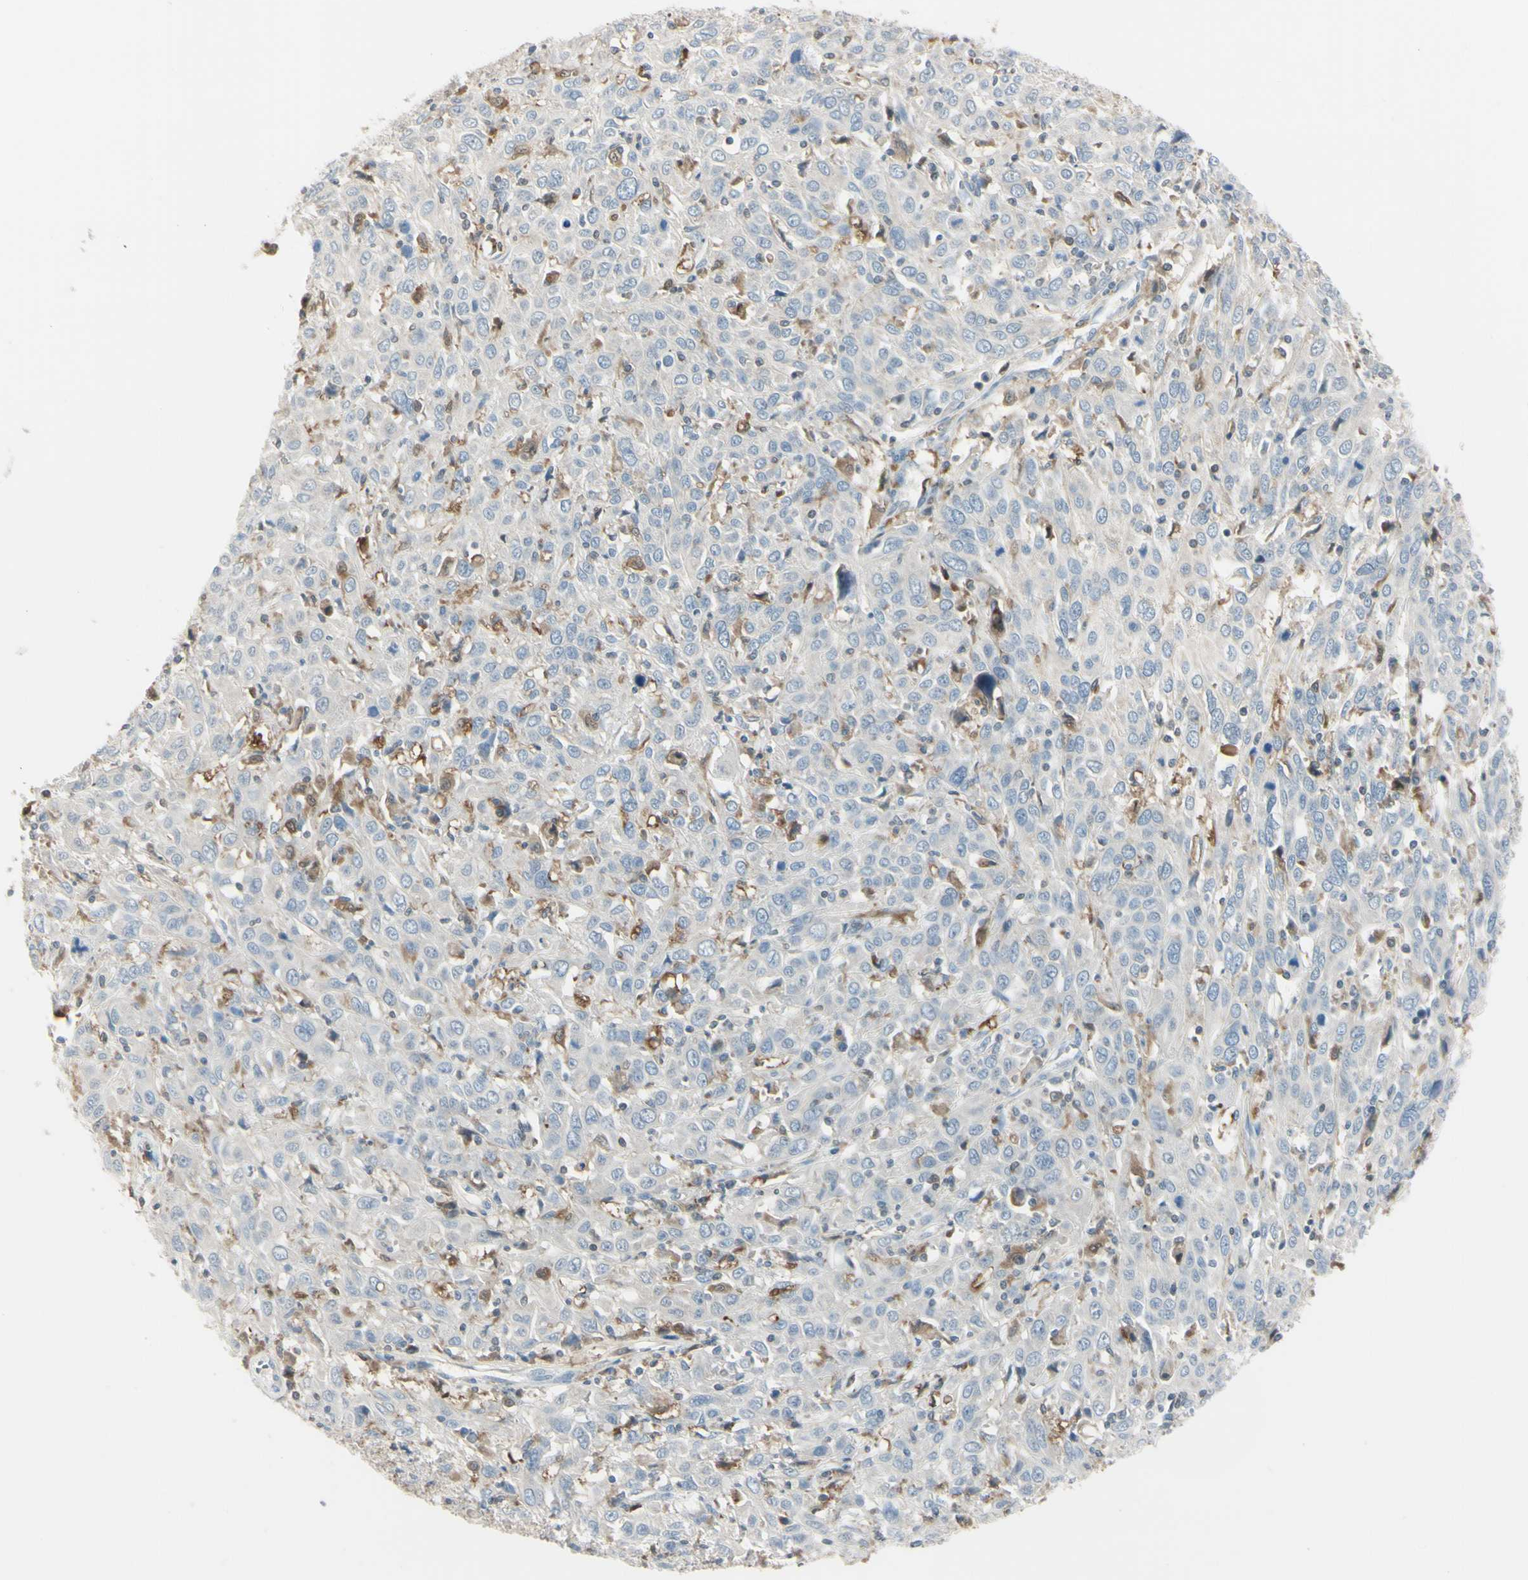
{"staining": {"intensity": "moderate", "quantity": "<25%", "location": "cytoplasmic/membranous"}, "tissue": "cervical cancer", "cell_type": "Tumor cells", "image_type": "cancer", "snomed": [{"axis": "morphology", "description": "Squamous cell carcinoma, NOS"}, {"axis": "topography", "description": "Cervix"}], "caption": "An immunohistochemistry histopathology image of tumor tissue is shown. Protein staining in brown highlights moderate cytoplasmic/membranous positivity in cervical squamous cell carcinoma within tumor cells. (DAB (3,3'-diaminobenzidine) IHC, brown staining for protein, blue staining for nuclei).", "gene": "CYRIB", "patient": {"sex": "female", "age": 46}}